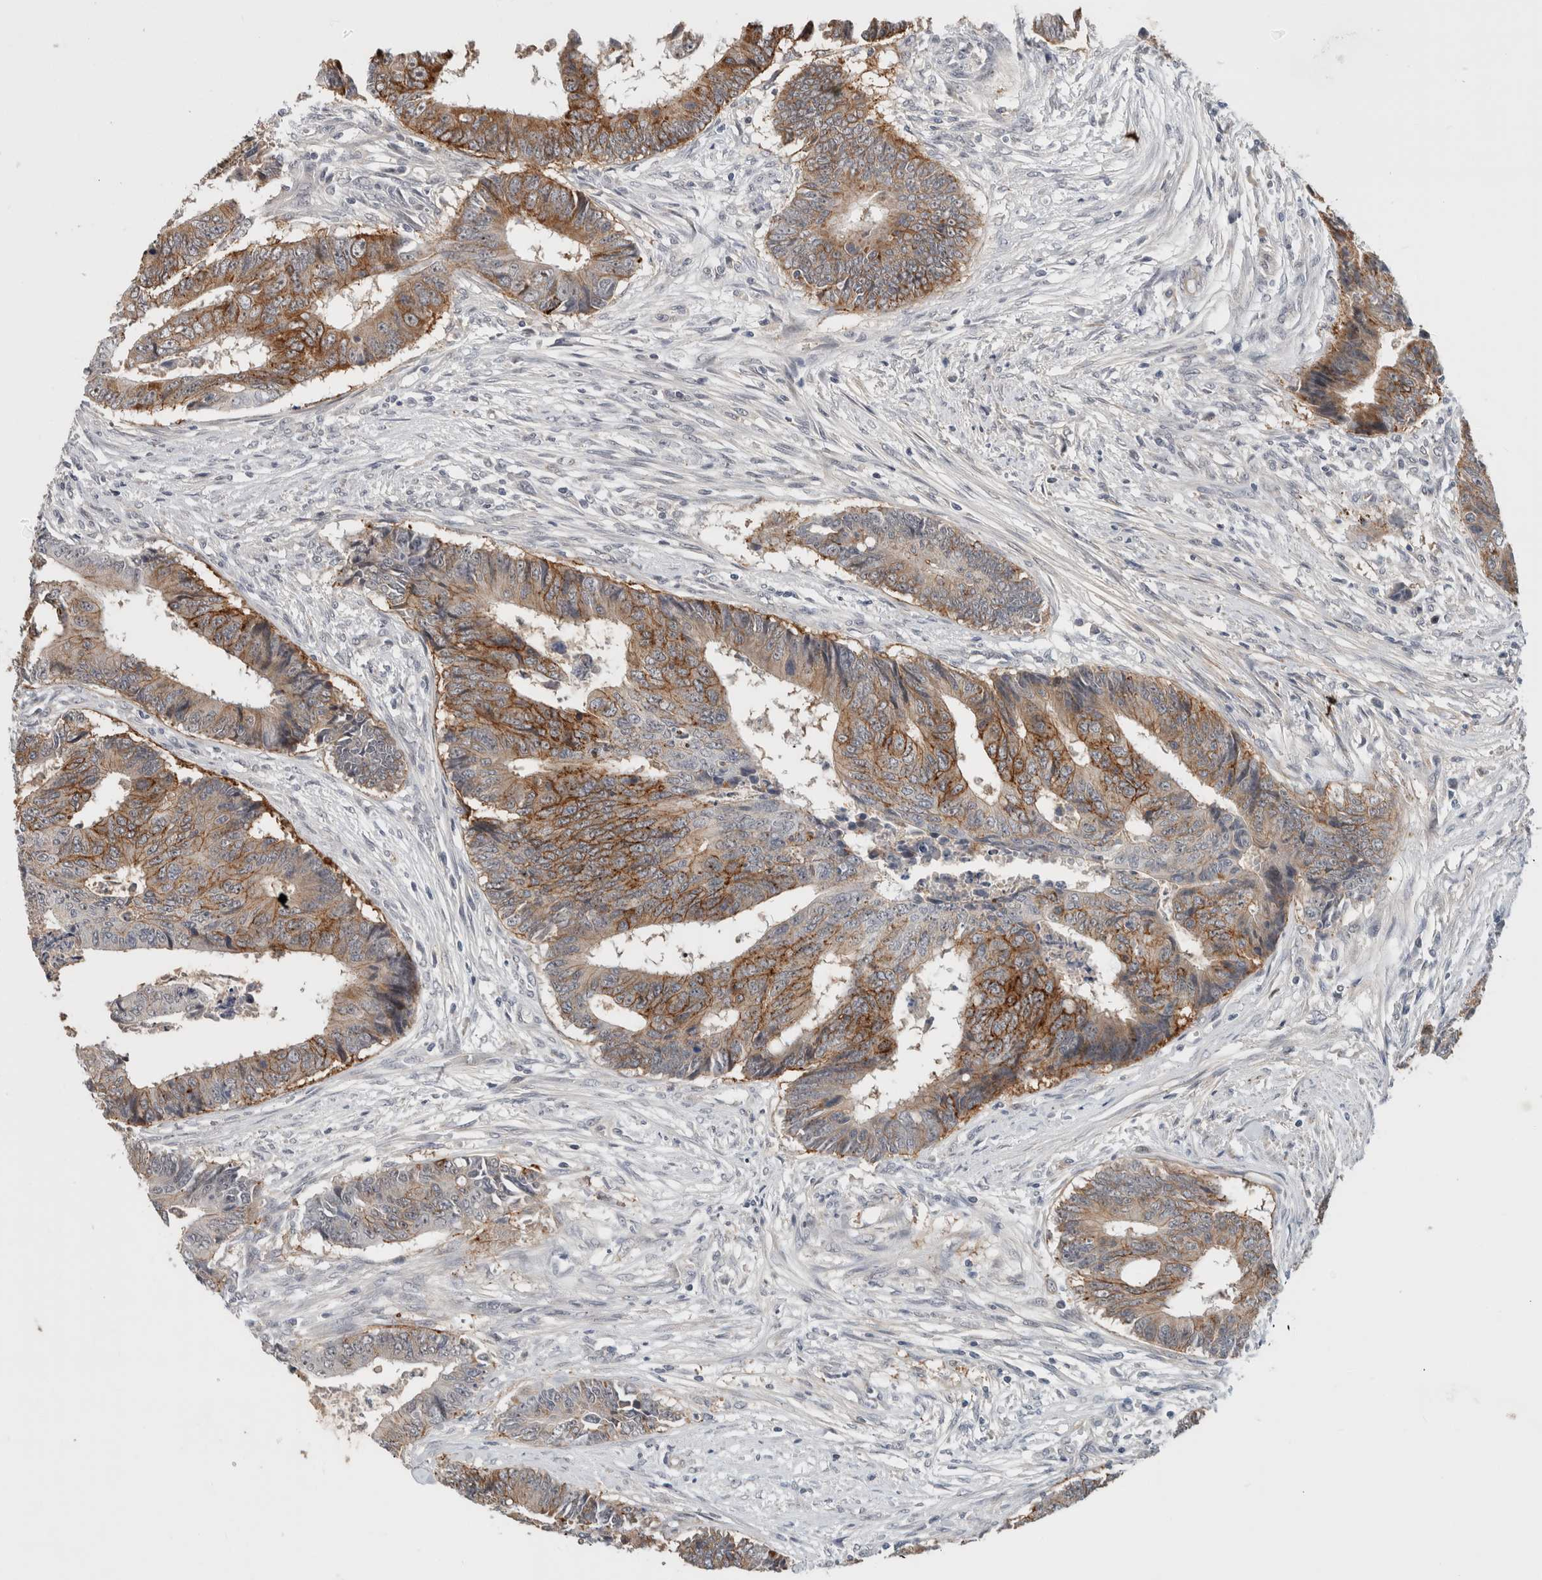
{"staining": {"intensity": "moderate", "quantity": ">75%", "location": "cytoplasmic/membranous"}, "tissue": "colorectal cancer", "cell_type": "Tumor cells", "image_type": "cancer", "snomed": [{"axis": "morphology", "description": "Adenocarcinoma, NOS"}, {"axis": "topography", "description": "Rectum"}], "caption": "Immunohistochemical staining of adenocarcinoma (colorectal) shows moderate cytoplasmic/membranous protein expression in about >75% of tumor cells.", "gene": "HCN3", "patient": {"sex": "male", "age": 84}}